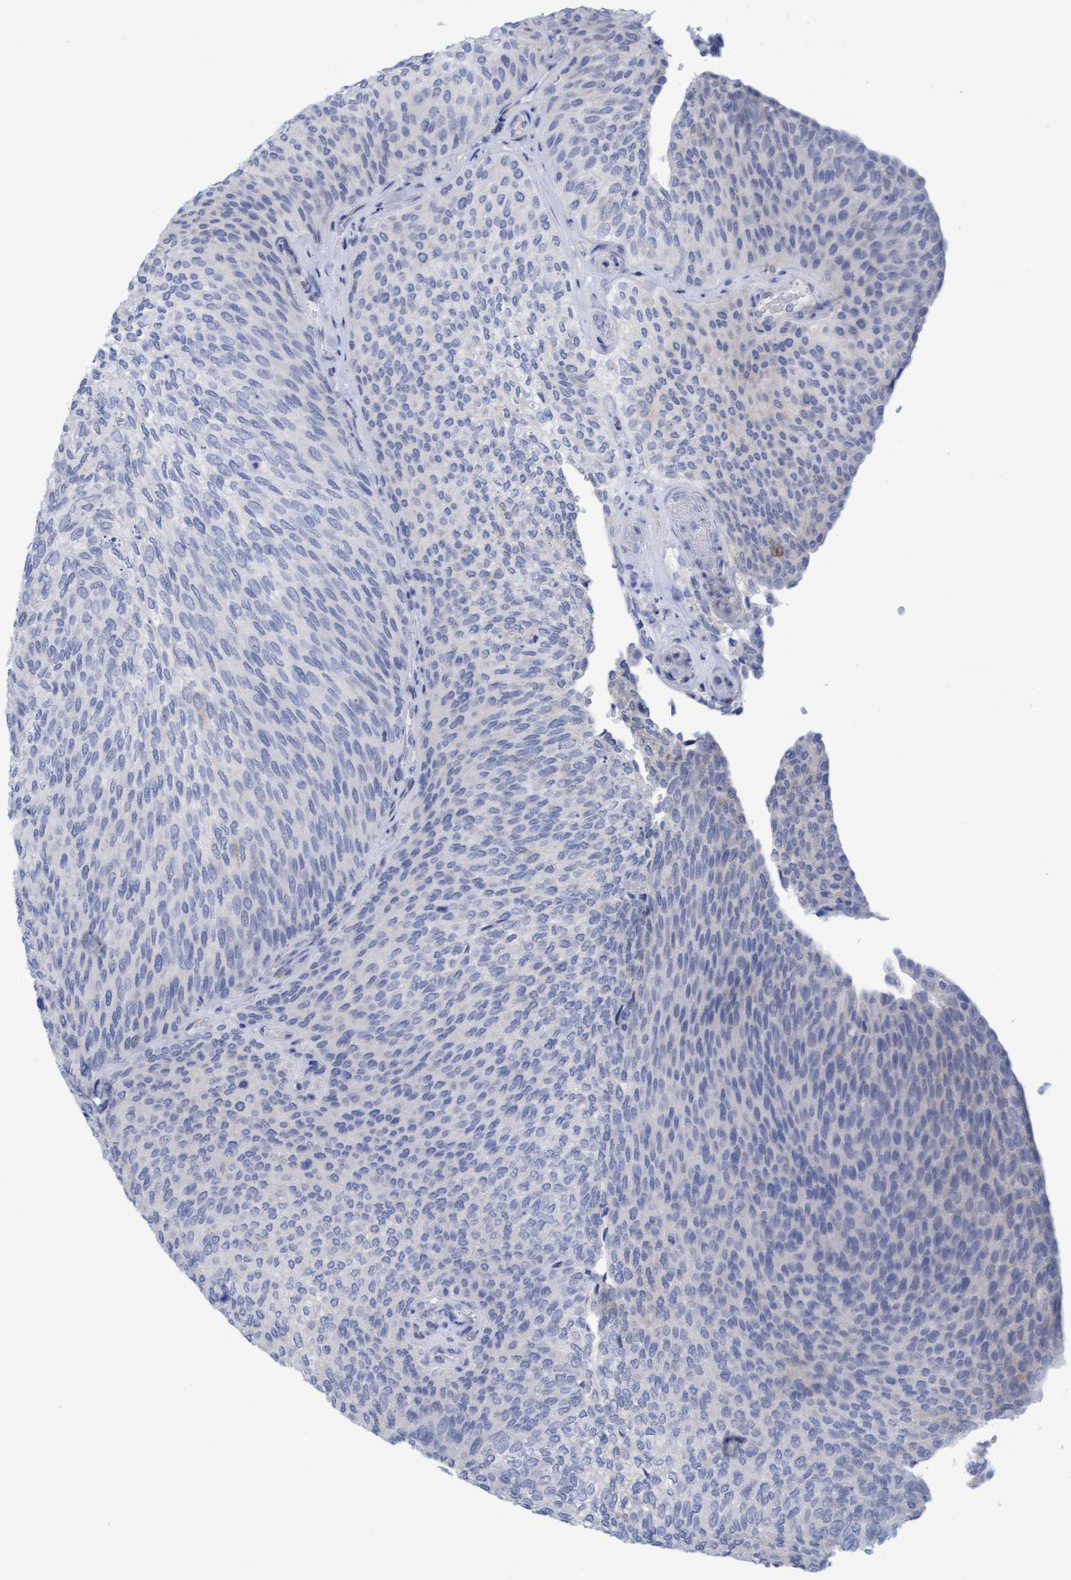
{"staining": {"intensity": "negative", "quantity": "none", "location": "none"}, "tissue": "urothelial cancer", "cell_type": "Tumor cells", "image_type": "cancer", "snomed": [{"axis": "morphology", "description": "Urothelial carcinoma, Low grade"}, {"axis": "topography", "description": "Urinary bladder"}], "caption": "The micrograph shows no significant expression in tumor cells of urothelial carcinoma (low-grade). Brightfield microscopy of IHC stained with DAB (brown) and hematoxylin (blue), captured at high magnification.", "gene": "SLC28A3", "patient": {"sex": "female", "age": 79}}